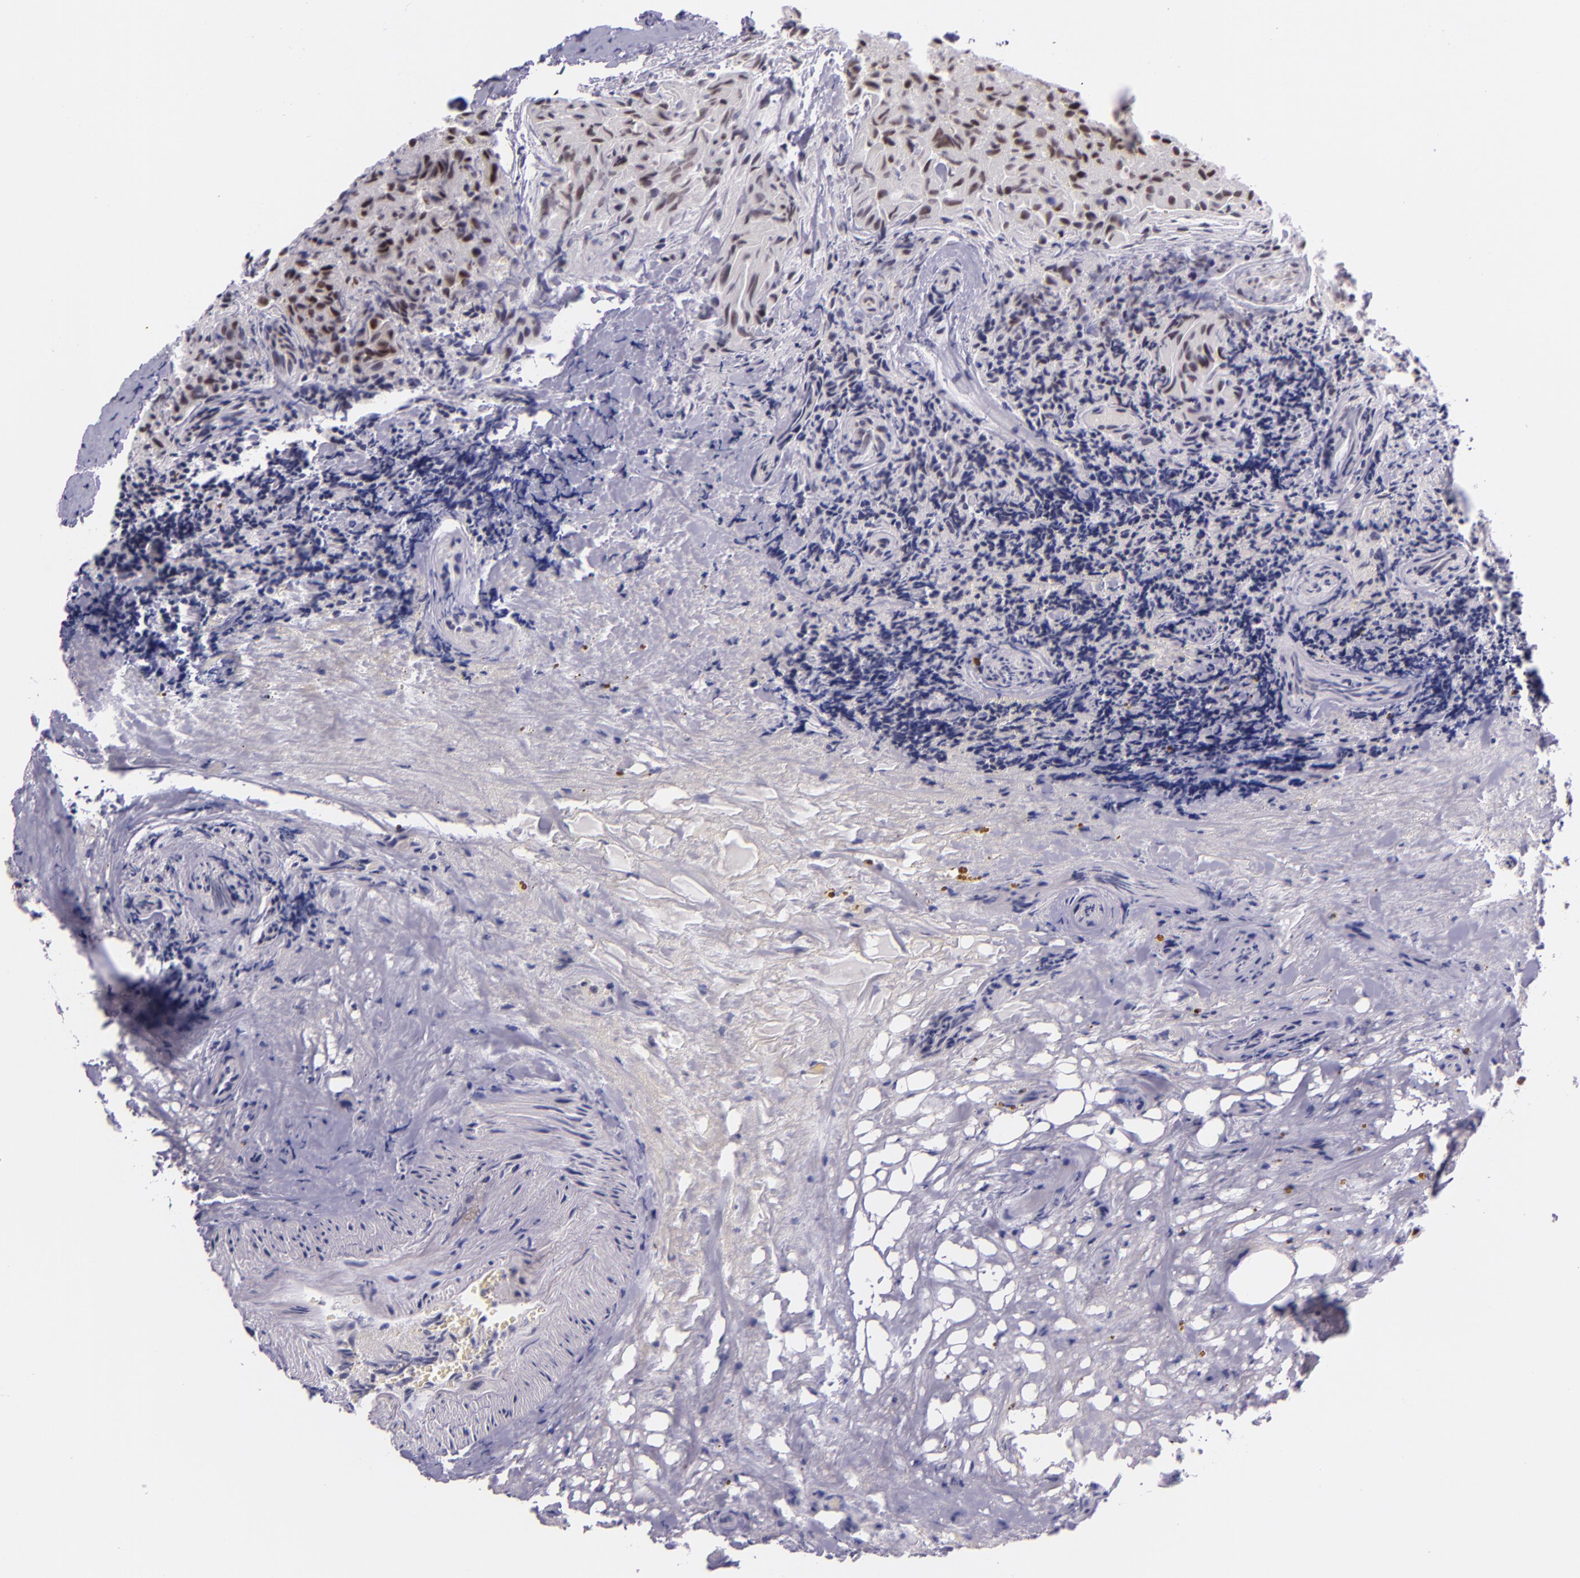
{"staining": {"intensity": "weak", "quantity": "25%-75%", "location": "nuclear"}, "tissue": "thyroid cancer", "cell_type": "Tumor cells", "image_type": "cancer", "snomed": [{"axis": "morphology", "description": "Papillary adenocarcinoma, NOS"}, {"axis": "topography", "description": "Thyroid gland"}], "caption": "IHC image of papillary adenocarcinoma (thyroid) stained for a protein (brown), which exhibits low levels of weak nuclear expression in approximately 25%-75% of tumor cells.", "gene": "GPKOW", "patient": {"sex": "female", "age": 71}}